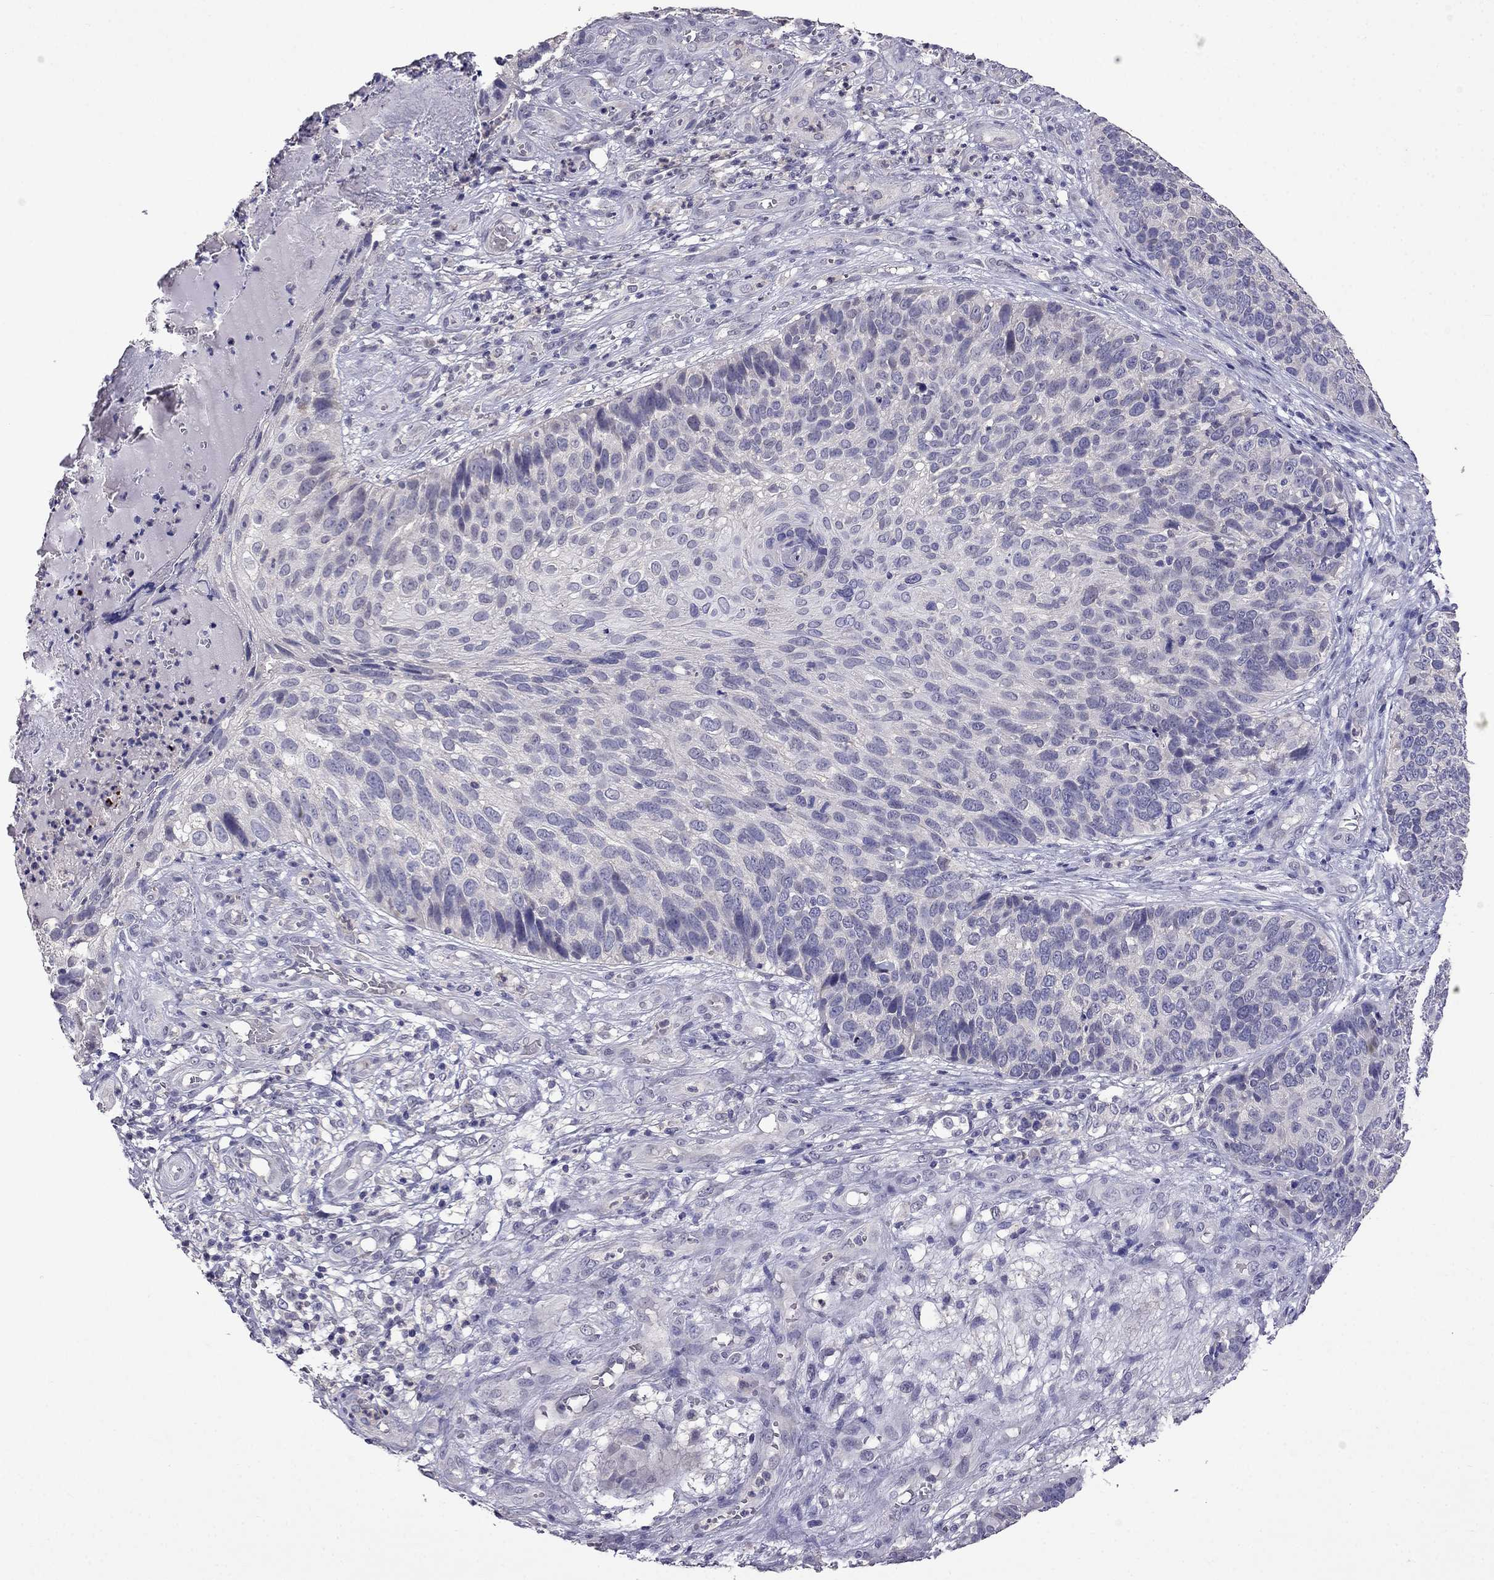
{"staining": {"intensity": "negative", "quantity": "none", "location": "none"}, "tissue": "skin cancer", "cell_type": "Tumor cells", "image_type": "cancer", "snomed": [{"axis": "morphology", "description": "Squamous cell carcinoma, NOS"}, {"axis": "topography", "description": "Skin"}], "caption": "High power microscopy micrograph of an immunohistochemistry image of skin cancer (squamous cell carcinoma), revealing no significant staining in tumor cells. The staining was performed using DAB to visualize the protein expression in brown, while the nuclei were stained in blue with hematoxylin (Magnification: 20x).", "gene": "AQP9", "patient": {"sex": "male", "age": 92}}